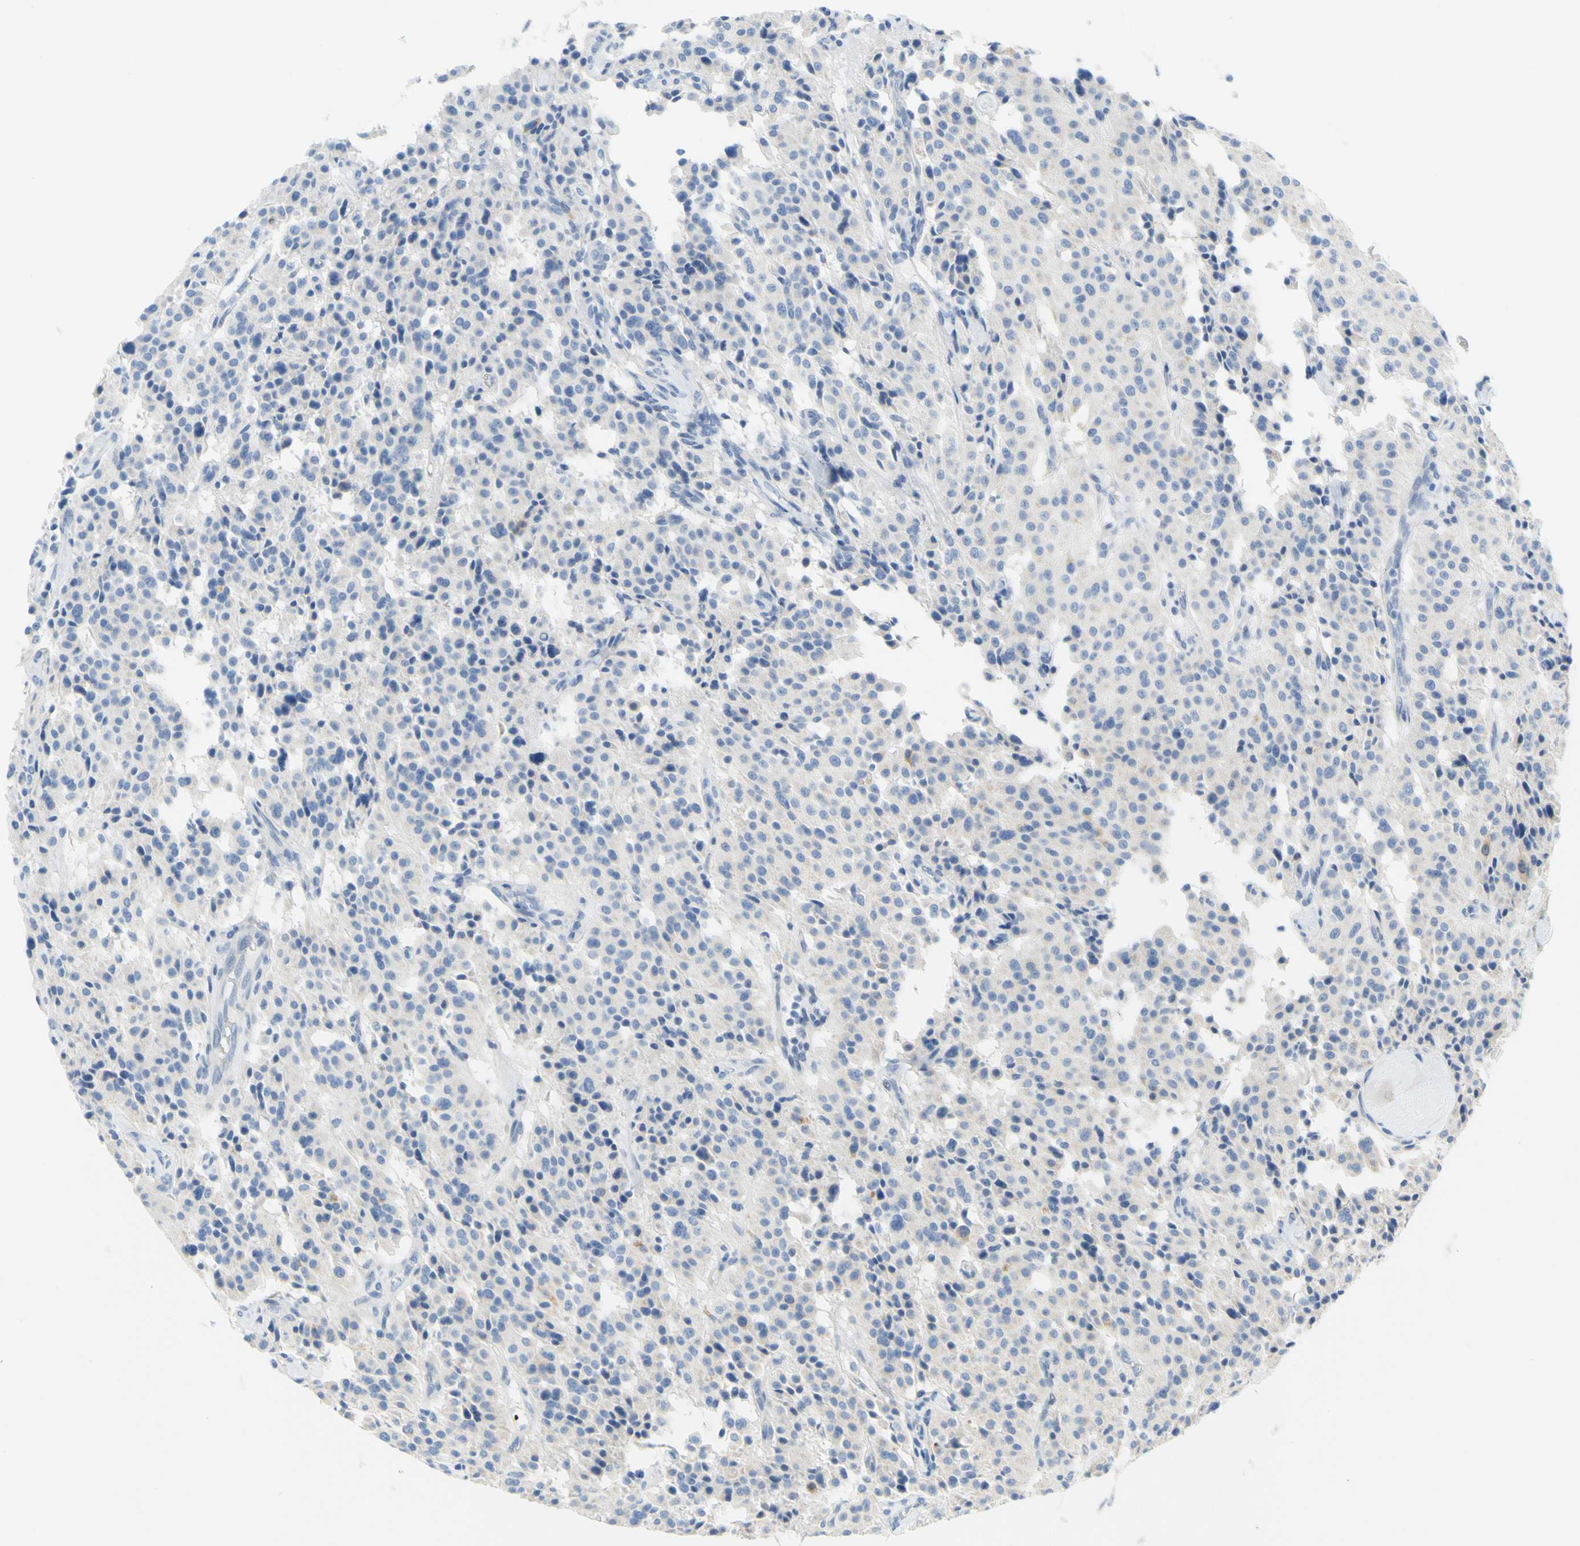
{"staining": {"intensity": "negative", "quantity": "none", "location": "none"}, "tissue": "carcinoid", "cell_type": "Tumor cells", "image_type": "cancer", "snomed": [{"axis": "morphology", "description": "Carcinoid, malignant, NOS"}, {"axis": "topography", "description": "Lung"}], "caption": "IHC of human carcinoid shows no positivity in tumor cells. (Immunohistochemistry (ihc), brightfield microscopy, high magnification).", "gene": "CCNB2", "patient": {"sex": "male", "age": 30}}